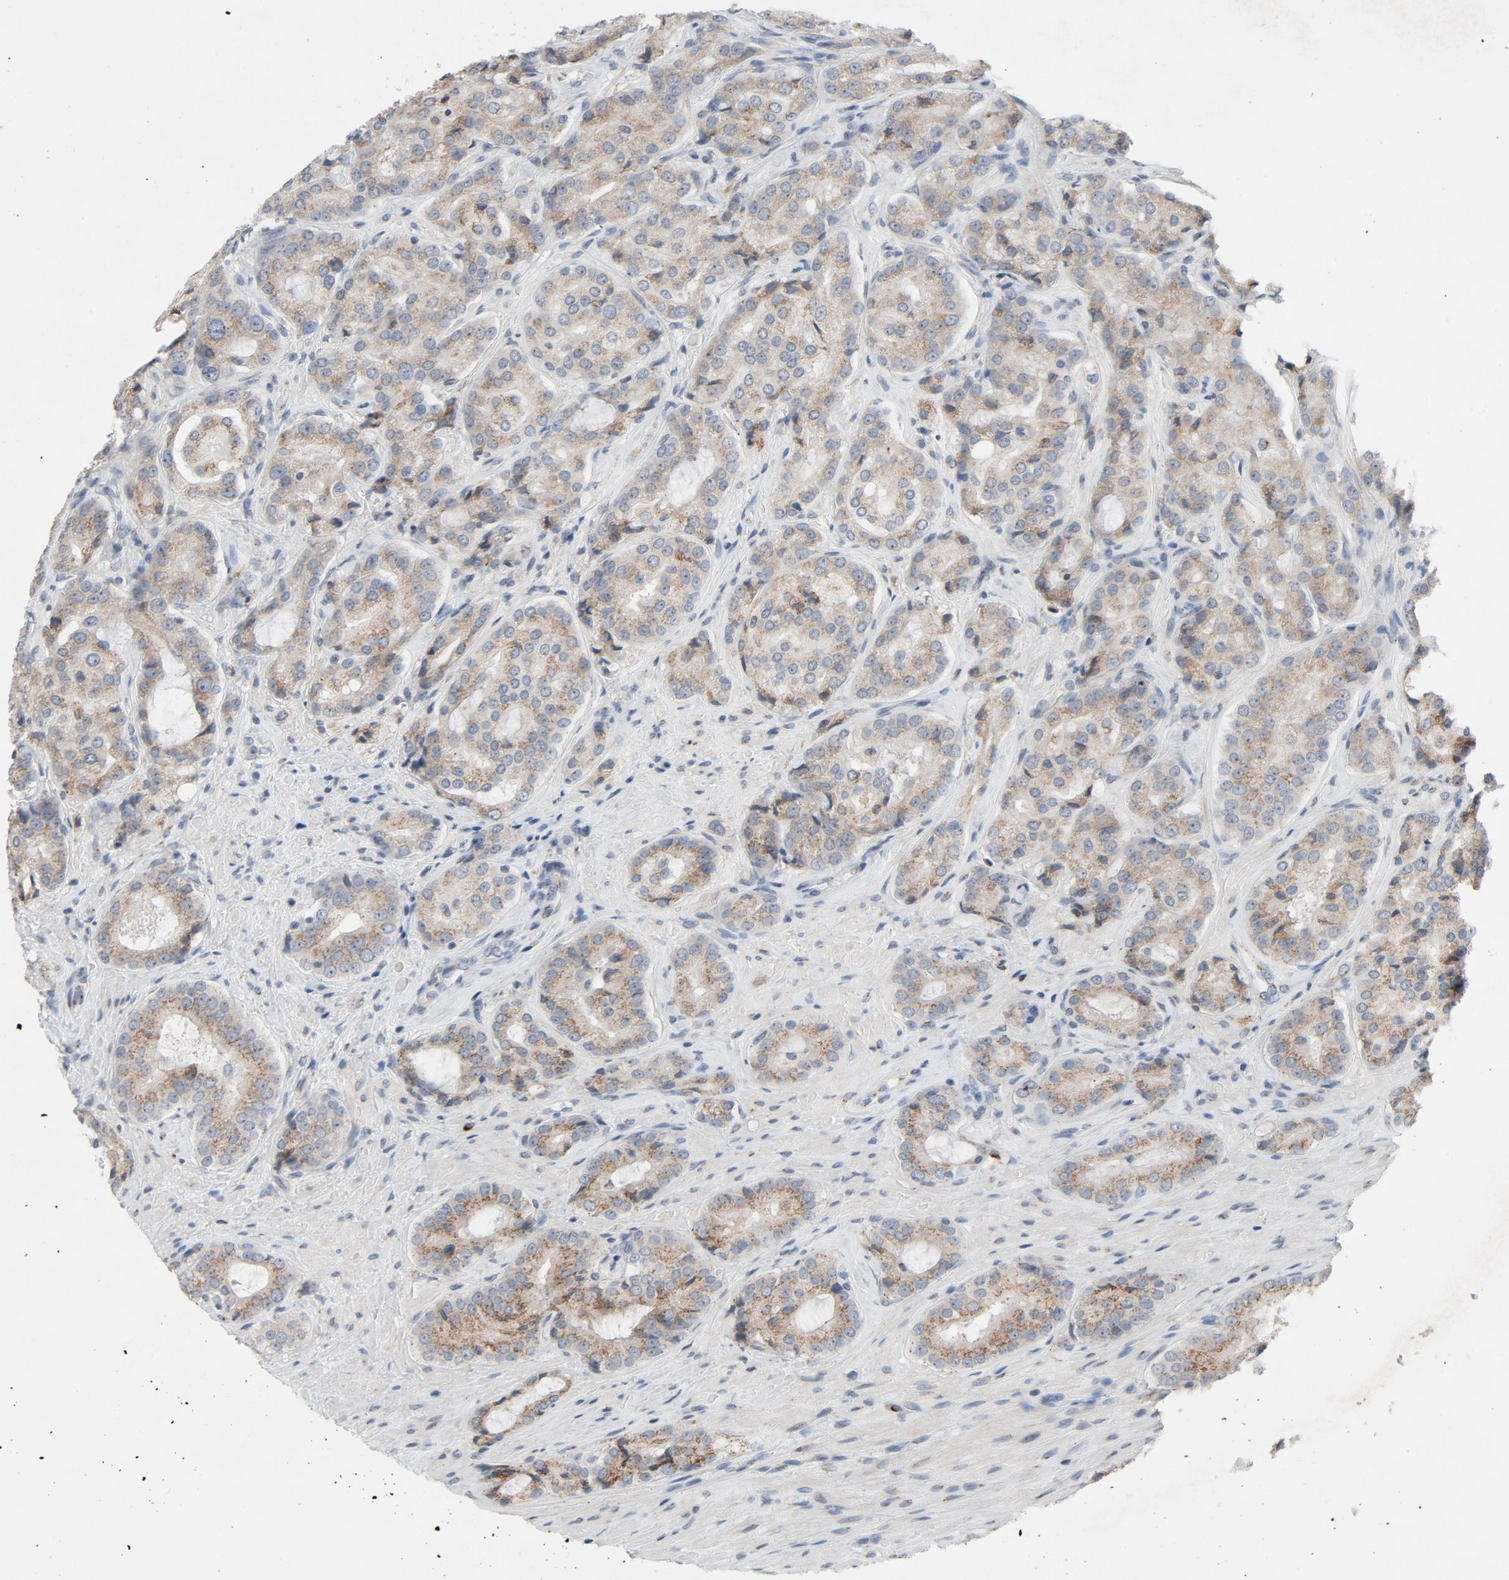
{"staining": {"intensity": "weak", "quantity": ">75%", "location": "cytoplasmic/membranous"}, "tissue": "prostate cancer", "cell_type": "Tumor cells", "image_type": "cancer", "snomed": [{"axis": "morphology", "description": "Adenocarcinoma, High grade"}, {"axis": "topography", "description": "Prostate"}], "caption": "Prostate cancer (high-grade adenocarcinoma) was stained to show a protein in brown. There is low levels of weak cytoplasmic/membranous positivity in approximately >75% of tumor cells. (Brightfield microscopy of DAB IHC at high magnification).", "gene": "LMAN2", "patient": {"sex": "male", "age": 72}}